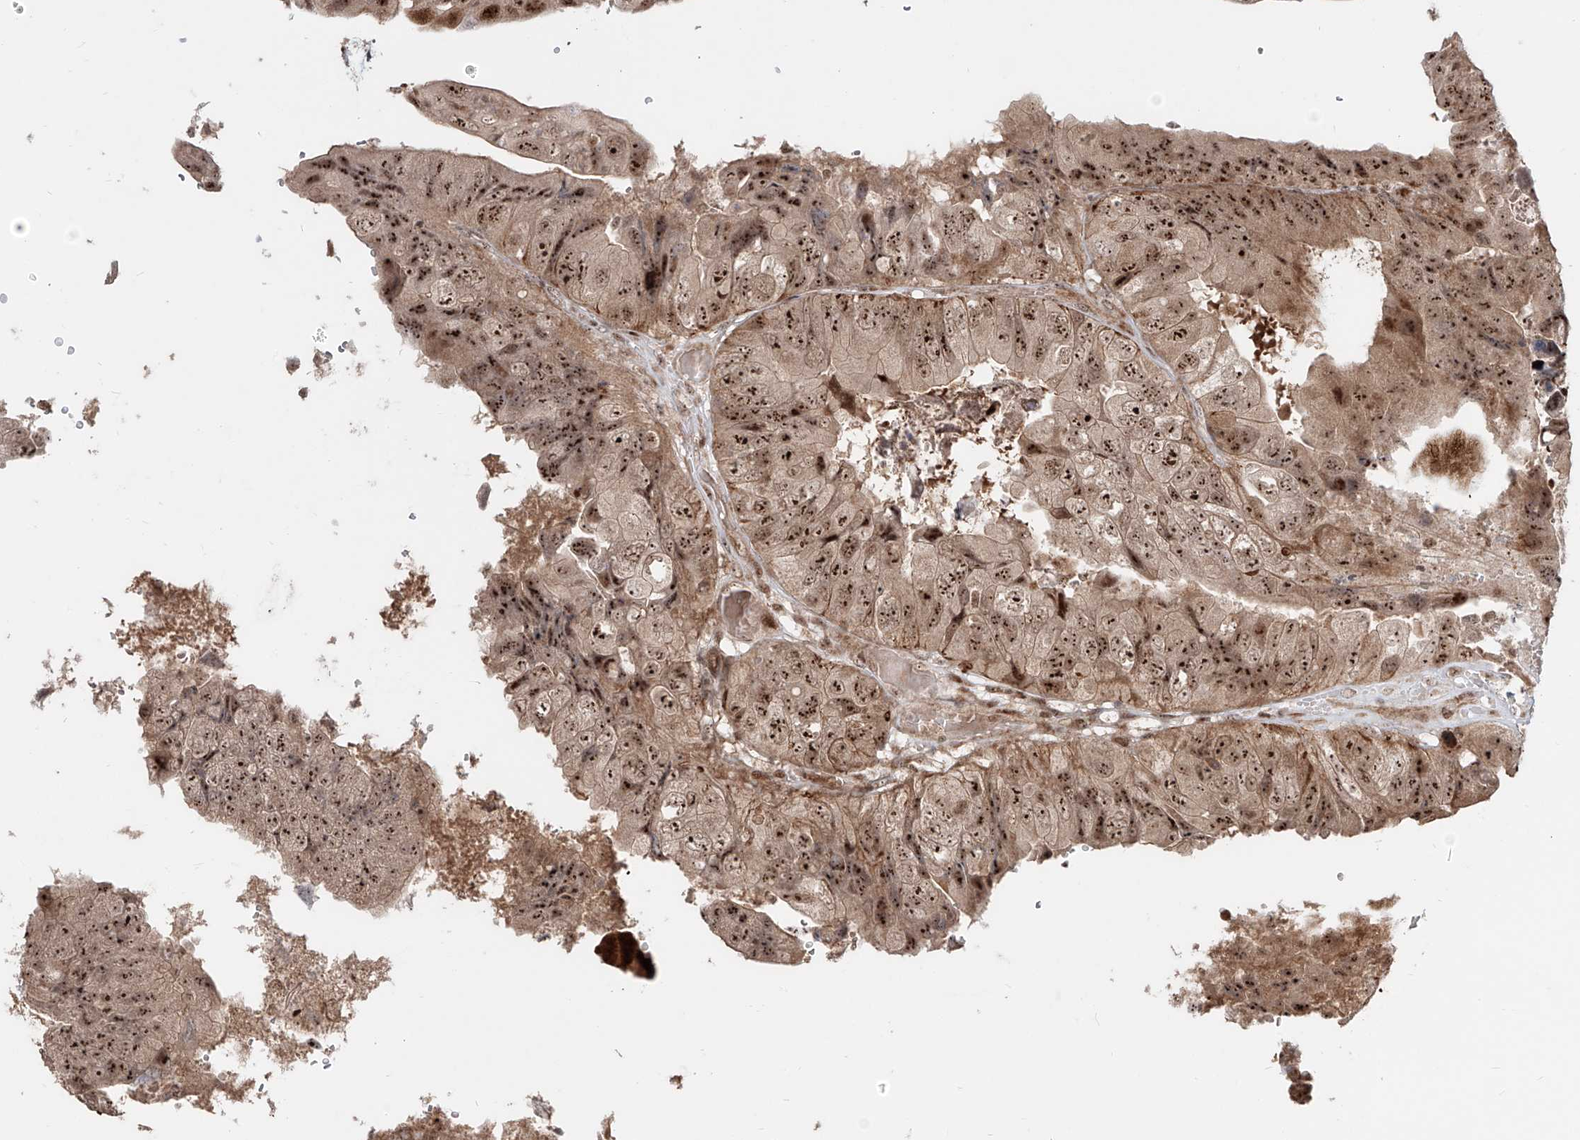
{"staining": {"intensity": "strong", "quantity": ">75%", "location": "cytoplasmic/membranous,nuclear"}, "tissue": "colorectal cancer", "cell_type": "Tumor cells", "image_type": "cancer", "snomed": [{"axis": "morphology", "description": "Adenocarcinoma, NOS"}, {"axis": "topography", "description": "Rectum"}], "caption": "Strong cytoplasmic/membranous and nuclear expression is seen in approximately >75% of tumor cells in adenocarcinoma (colorectal).", "gene": "ZNF710", "patient": {"sex": "male", "age": 63}}